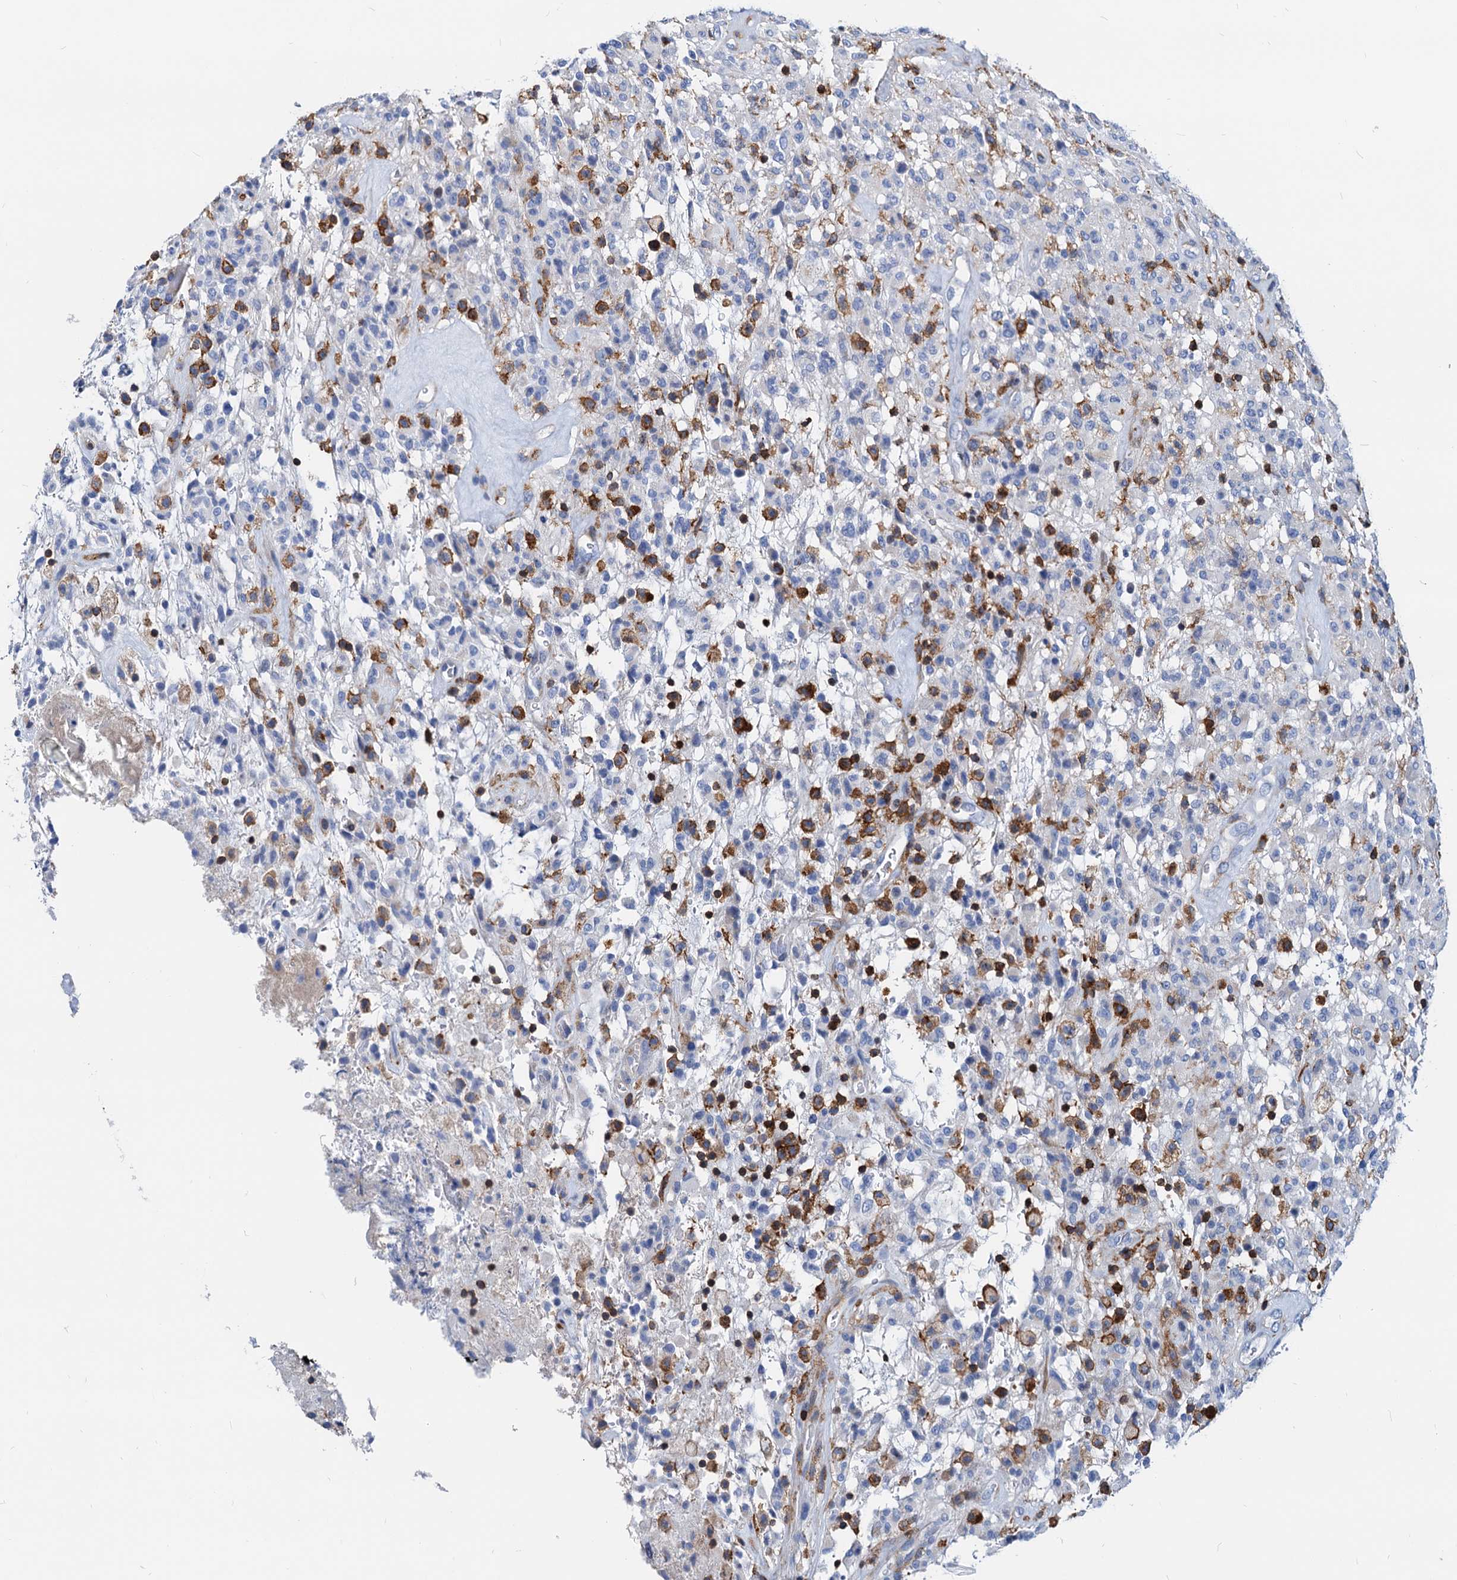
{"staining": {"intensity": "negative", "quantity": "none", "location": "none"}, "tissue": "glioma", "cell_type": "Tumor cells", "image_type": "cancer", "snomed": [{"axis": "morphology", "description": "Glioma, malignant, High grade"}, {"axis": "topography", "description": "Brain"}], "caption": "DAB (3,3'-diaminobenzidine) immunohistochemical staining of malignant glioma (high-grade) demonstrates no significant positivity in tumor cells.", "gene": "LCP2", "patient": {"sex": "female", "age": 57}}